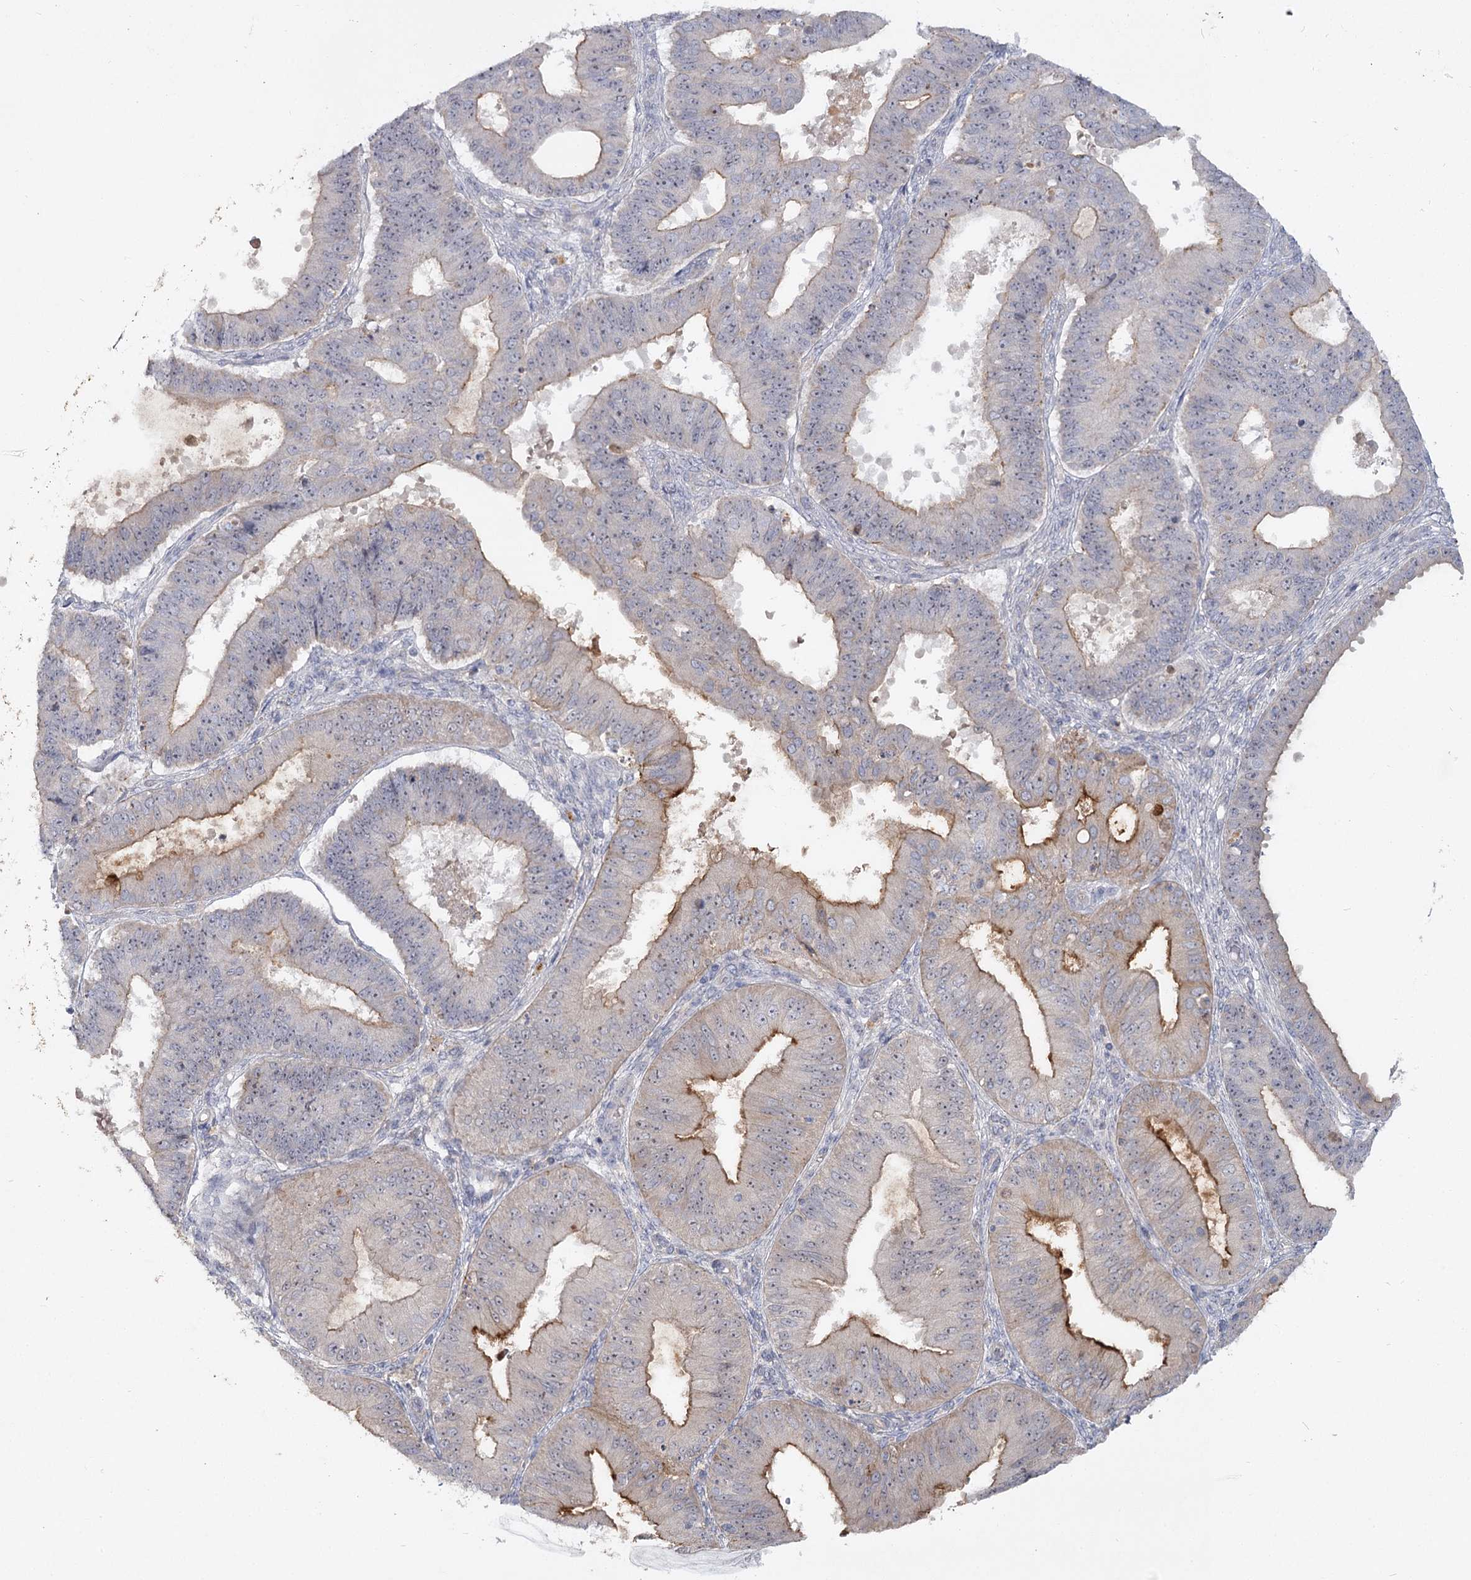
{"staining": {"intensity": "moderate", "quantity": "<25%", "location": "cytoplasmic/membranous"}, "tissue": "ovarian cancer", "cell_type": "Tumor cells", "image_type": "cancer", "snomed": [{"axis": "morphology", "description": "Carcinoma, endometroid"}, {"axis": "topography", "description": "Appendix"}, {"axis": "topography", "description": "Ovary"}], "caption": "Immunohistochemistry photomicrograph of neoplastic tissue: human ovarian cancer (endometroid carcinoma) stained using immunohistochemistry displays low levels of moderate protein expression localized specifically in the cytoplasmic/membranous of tumor cells, appearing as a cytoplasmic/membranous brown color.", "gene": "ANGPTL5", "patient": {"sex": "female", "age": 42}}